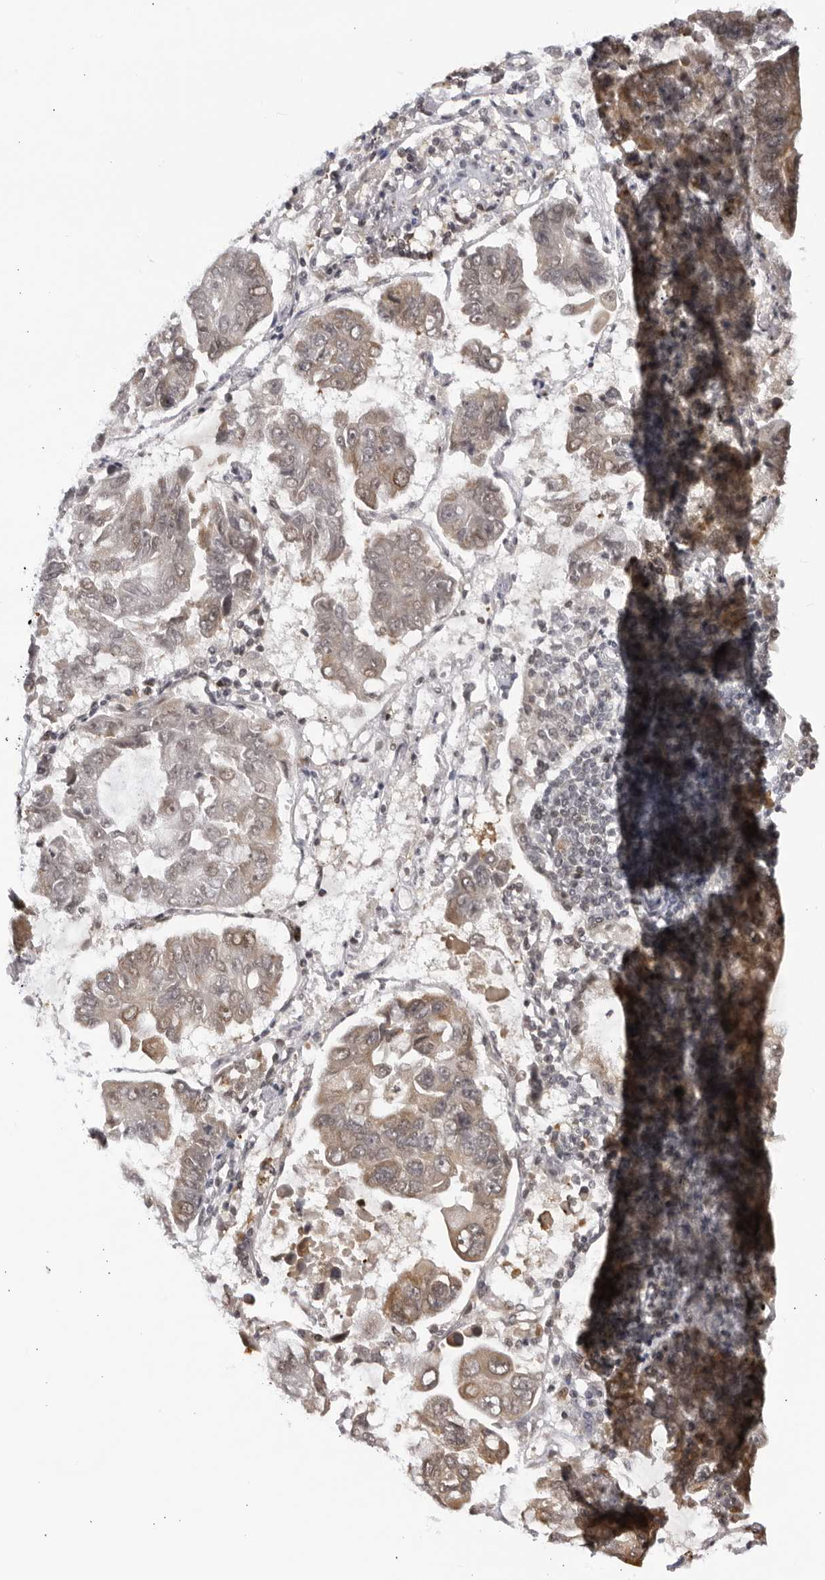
{"staining": {"intensity": "weak", "quantity": "<25%", "location": "cytoplasmic/membranous"}, "tissue": "lung cancer", "cell_type": "Tumor cells", "image_type": "cancer", "snomed": [{"axis": "morphology", "description": "Adenocarcinoma, NOS"}, {"axis": "topography", "description": "Lung"}], "caption": "A histopathology image of human lung adenocarcinoma is negative for staining in tumor cells. The staining is performed using DAB (3,3'-diaminobenzidine) brown chromogen with nuclei counter-stained in using hematoxylin.", "gene": "RASGEF1C", "patient": {"sex": "male", "age": 64}}